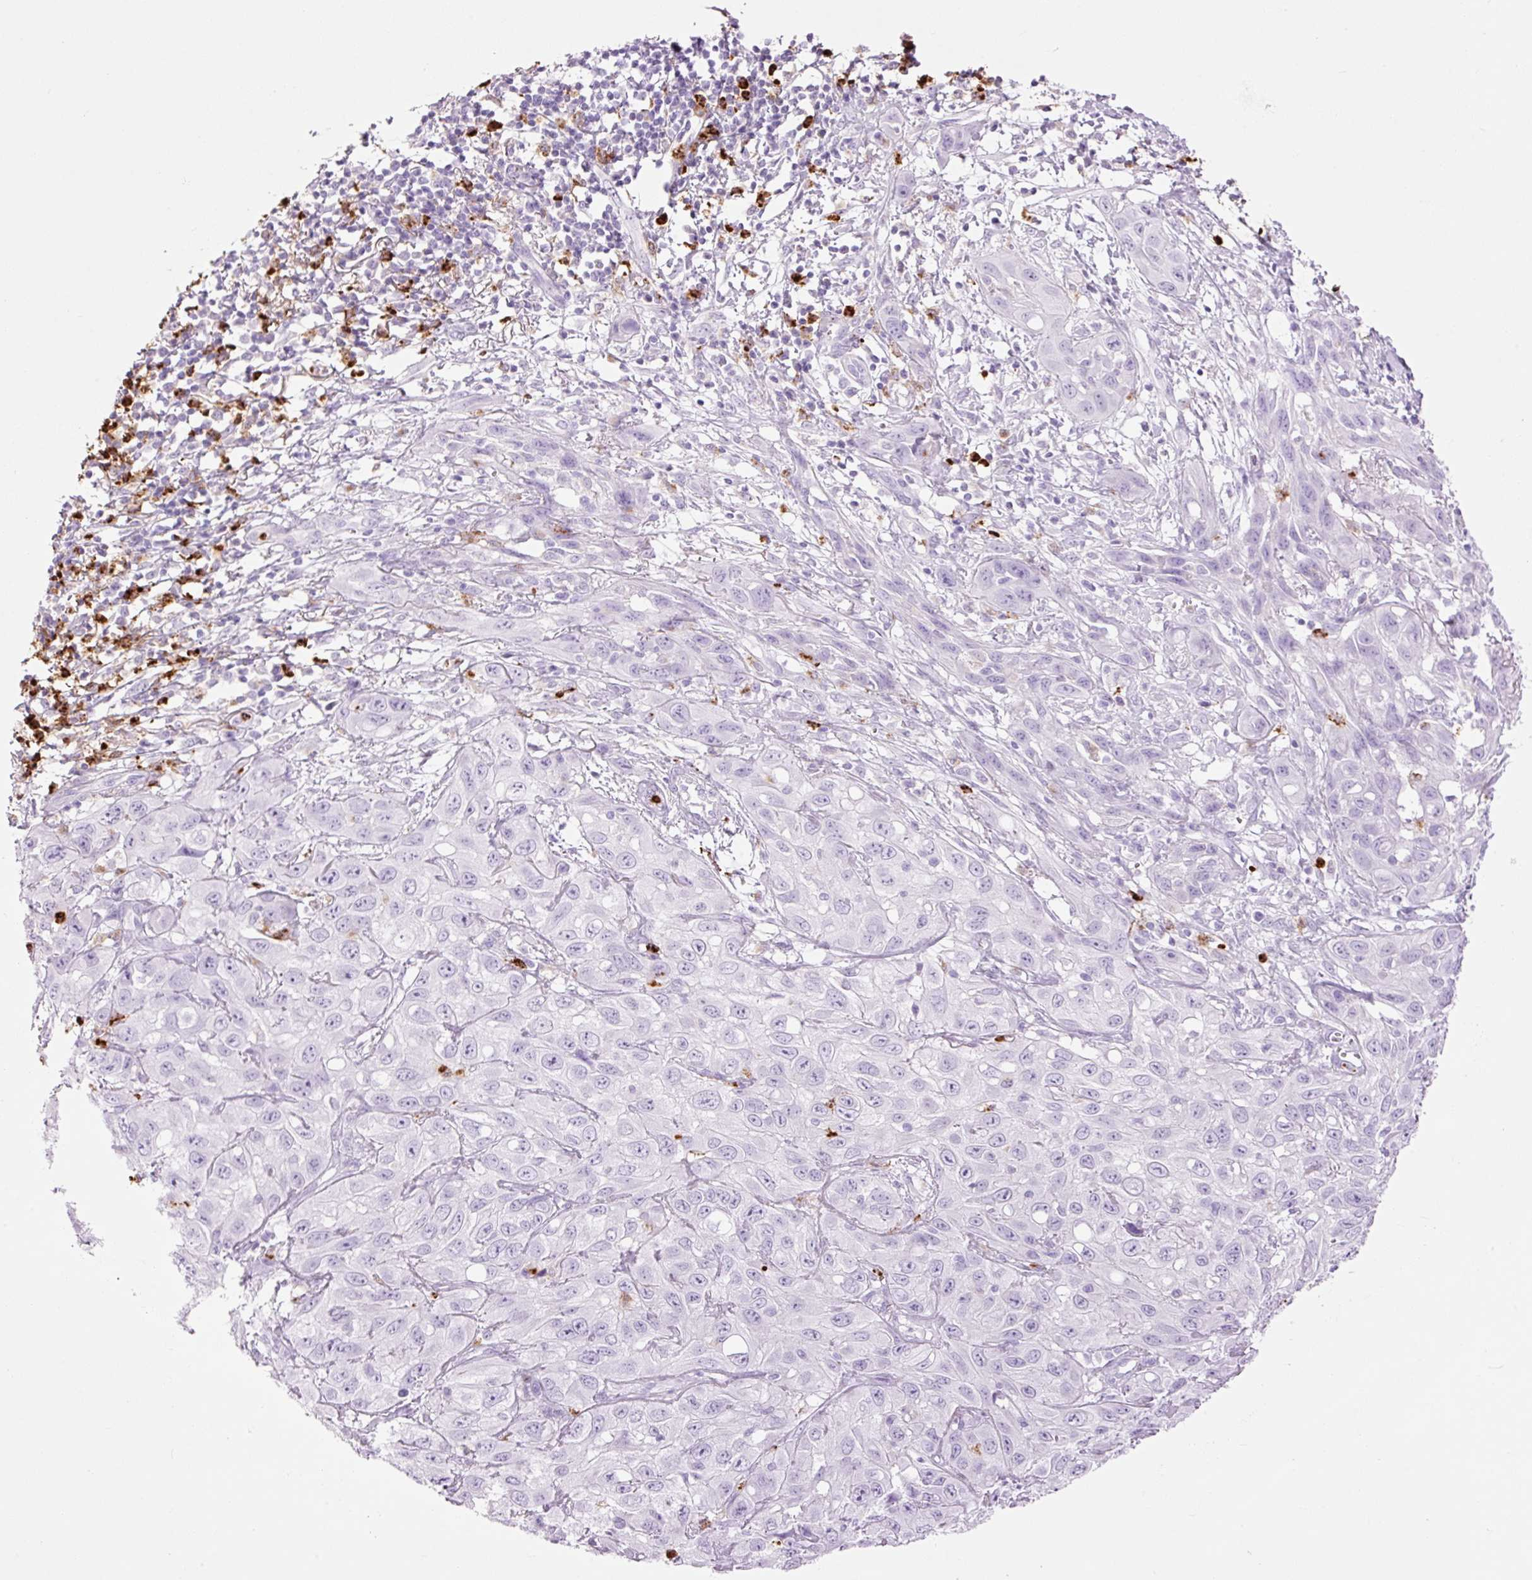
{"staining": {"intensity": "negative", "quantity": "none", "location": "none"}, "tissue": "skin cancer", "cell_type": "Tumor cells", "image_type": "cancer", "snomed": [{"axis": "morphology", "description": "Squamous cell carcinoma, NOS"}, {"axis": "topography", "description": "Skin"}, {"axis": "topography", "description": "Vulva"}], "caption": "Immunohistochemistry (IHC) of human squamous cell carcinoma (skin) demonstrates no staining in tumor cells. Brightfield microscopy of immunohistochemistry stained with DAB (brown) and hematoxylin (blue), captured at high magnification.", "gene": "LYZ", "patient": {"sex": "female", "age": 71}}